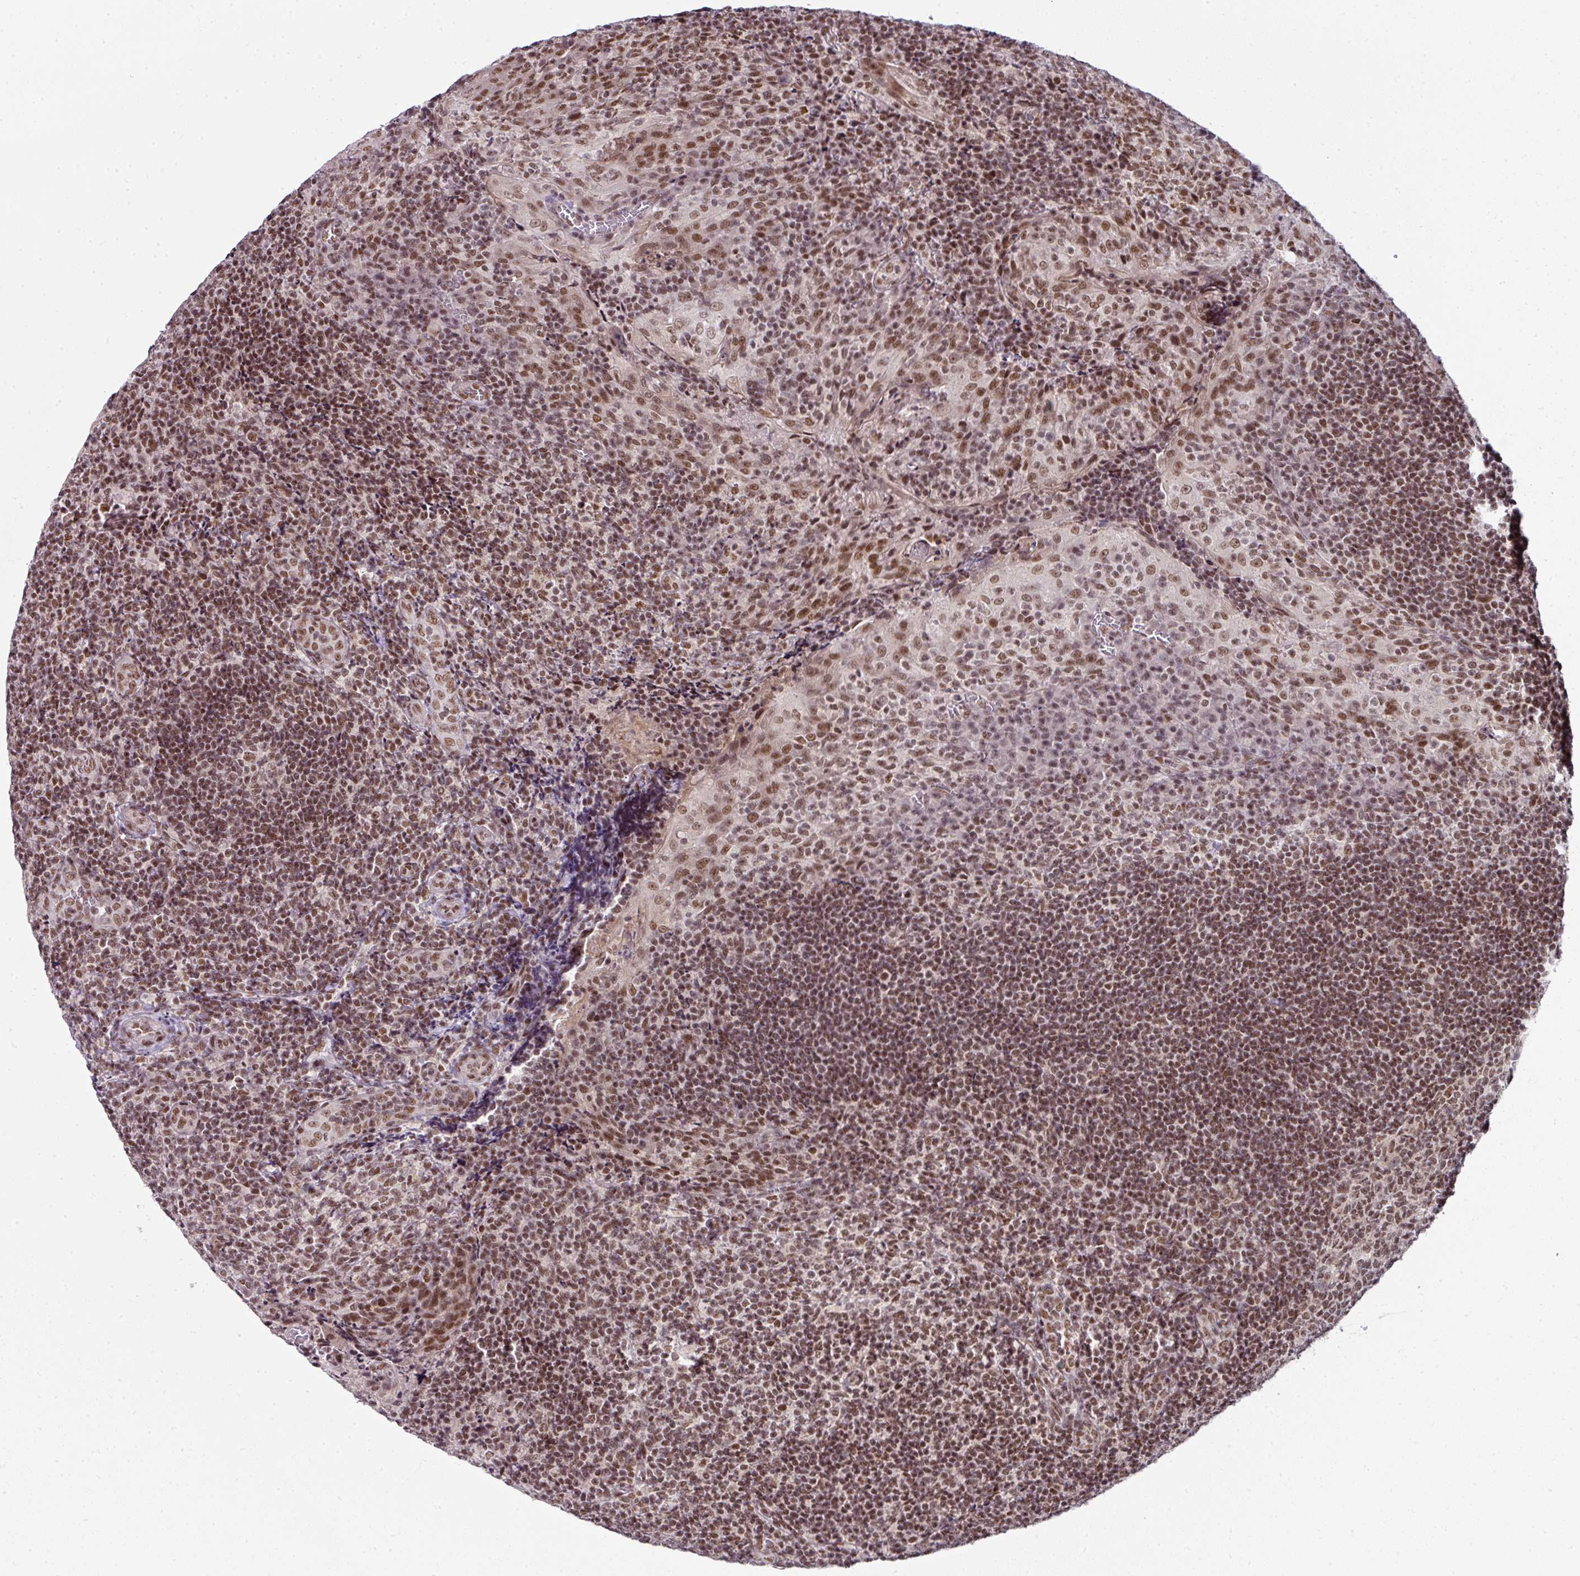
{"staining": {"intensity": "moderate", "quantity": ">75%", "location": "nuclear"}, "tissue": "tonsil", "cell_type": "Germinal center cells", "image_type": "normal", "snomed": [{"axis": "morphology", "description": "Normal tissue, NOS"}, {"axis": "topography", "description": "Tonsil"}], "caption": "Protein staining of normal tonsil displays moderate nuclear expression in about >75% of germinal center cells.", "gene": "NFYA", "patient": {"sex": "male", "age": 17}}